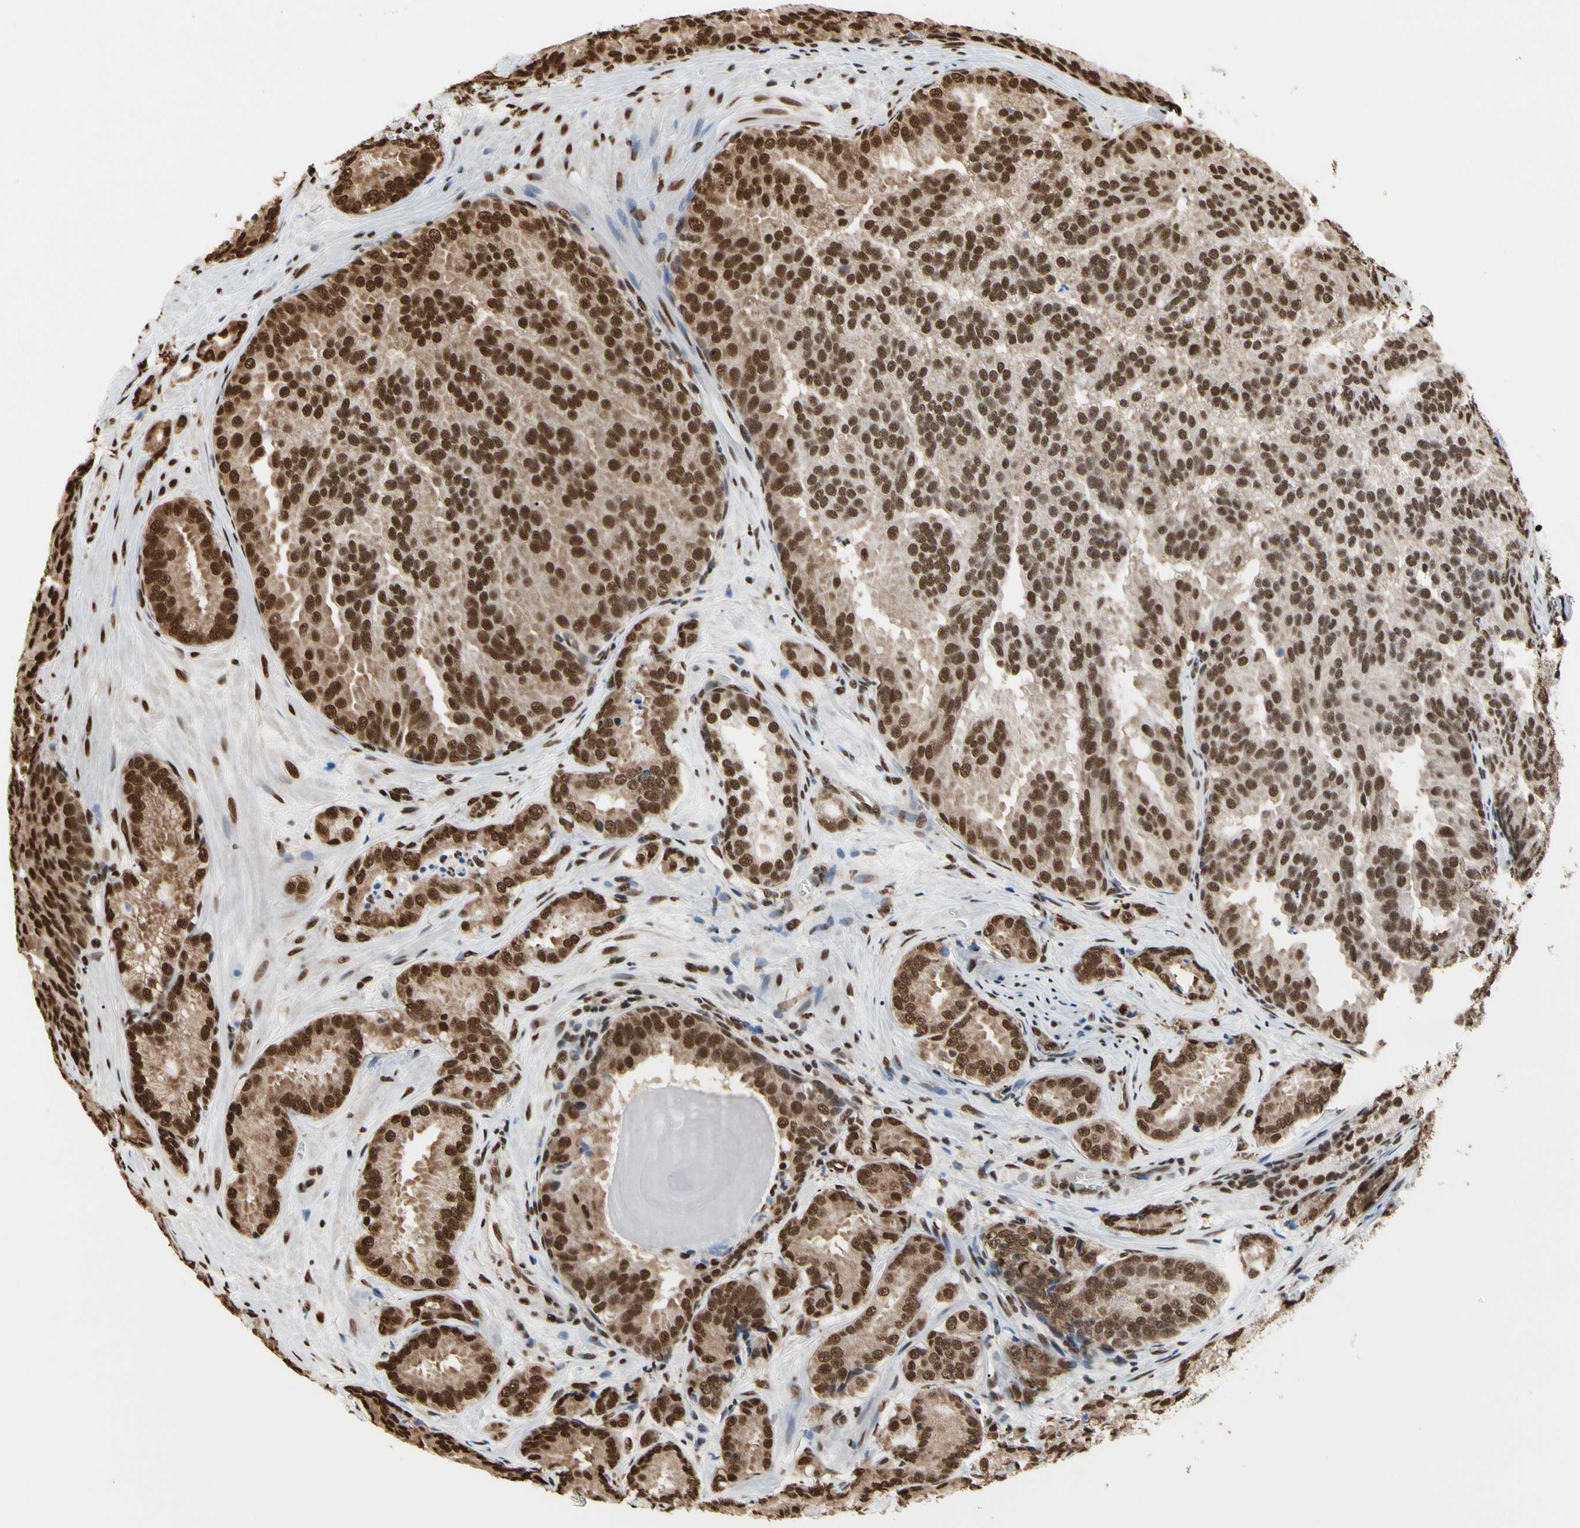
{"staining": {"intensity": "strong", "quantity": ">75%", "location": "cytoplasmic/membranous,nuclear"}, "tissue": "prostate cancer", "cell_type": "Tumor cells", "image_type": "cancer", "snomed": [{"axis": "morphology", "description": "Adenocarcinoma, High grade"}, {"axis": "topography", "description": "Prostate"}], "caption": "Strong cytoplasmic/membranous and nuclear protein expression is identified in approximately >75% of tumor cells in prostate cancer.", "gene": "HNRNPK", "patient": {"sex": "male", "age": 64}}